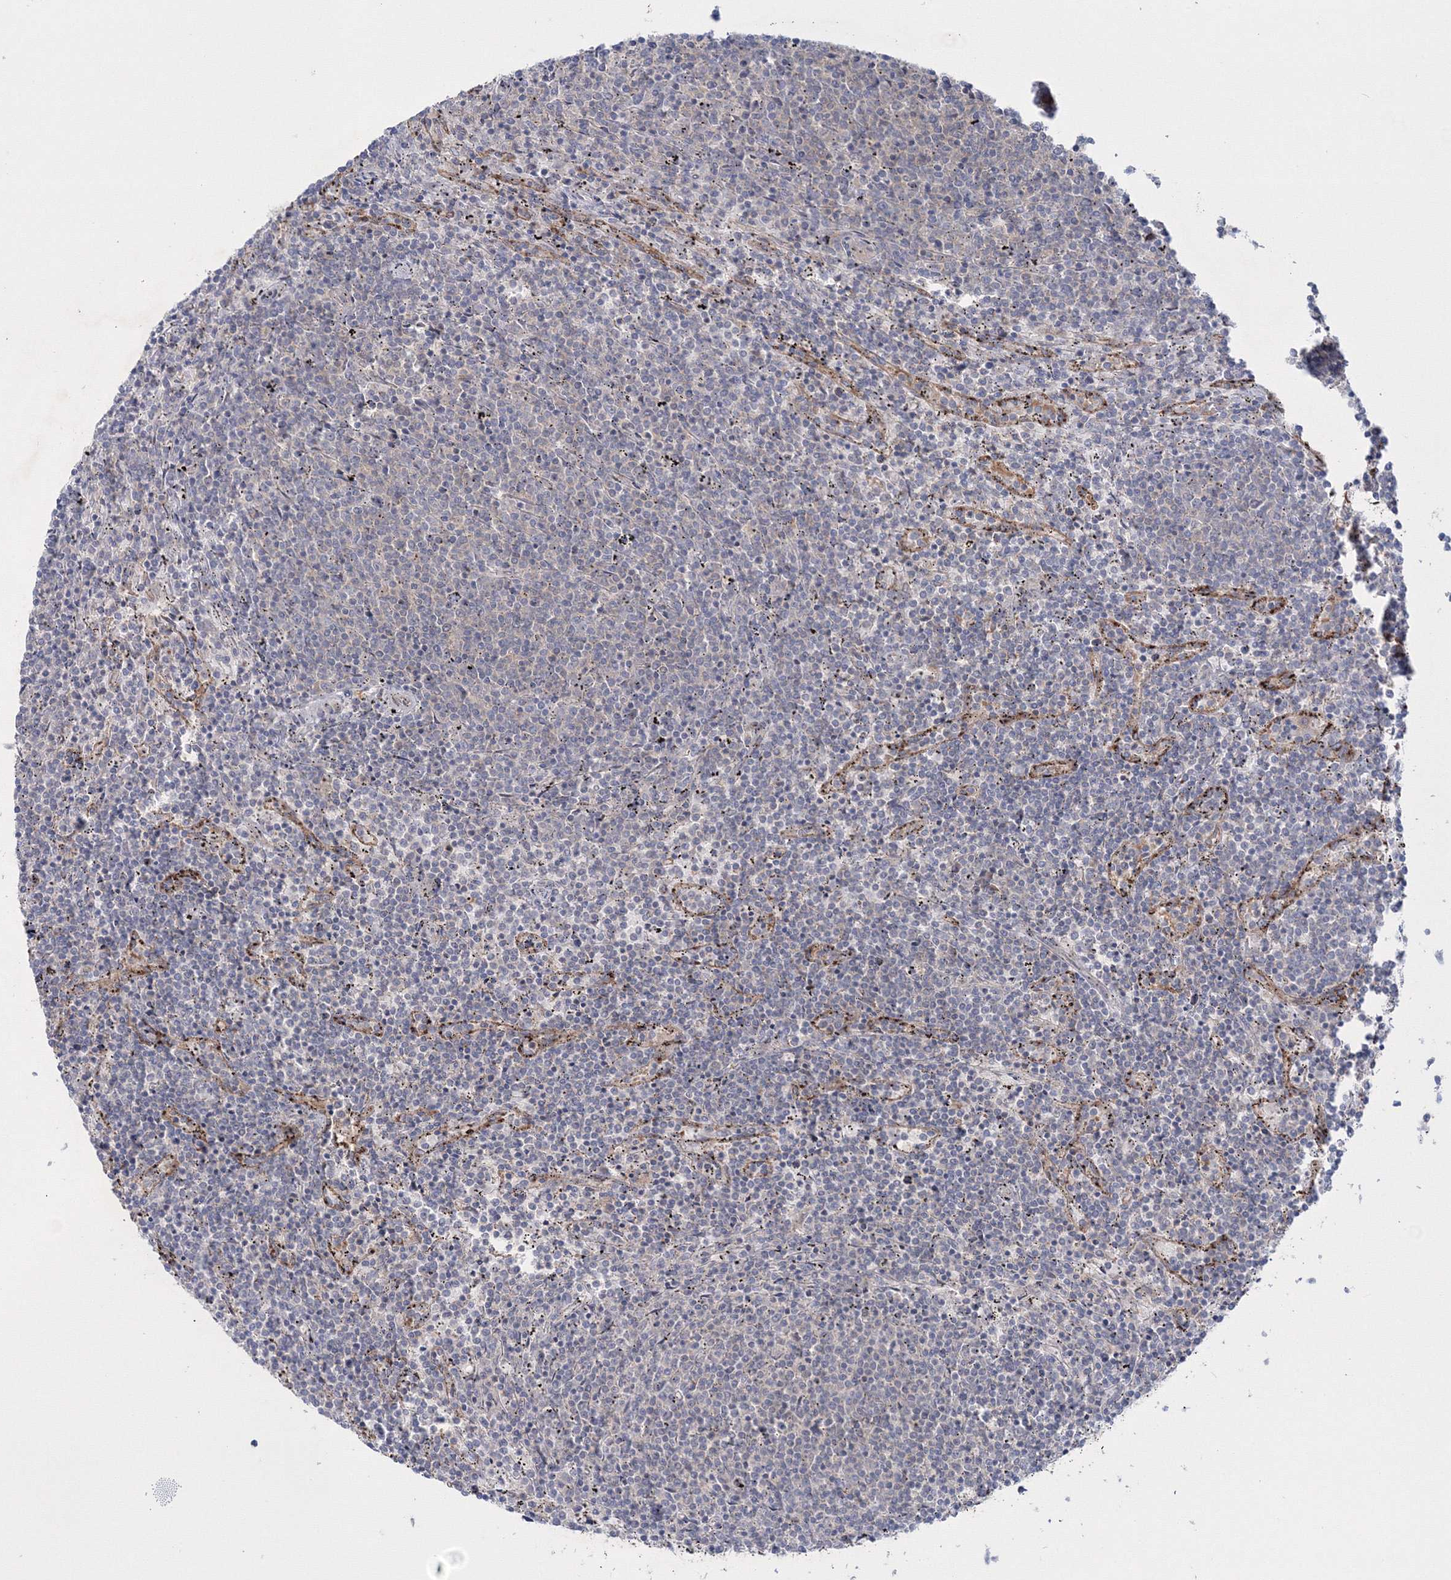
{"staining": {"intensity": "negative", "quantity": "none", "location": "none"}, "tissue": "lymphoma", "cell_type": "Tumor cells", "image_type": "cancer", "snomed": [{"axis": "morphology", "description": "Malignant lymphoma, non-Hodgkin's type, Low grade"}, {"axis": "topography", "description": "Spleen"}], "caption": "Image shows no protein expression in tumor cells of malignant lymphoma, non-Hodgkin's type (low-grade) tissue. (Immunohistochemistry, brightfield microscopy, high magnification).", "gene": "IPMK", "patient": {"sex": "female", "age": 50}}